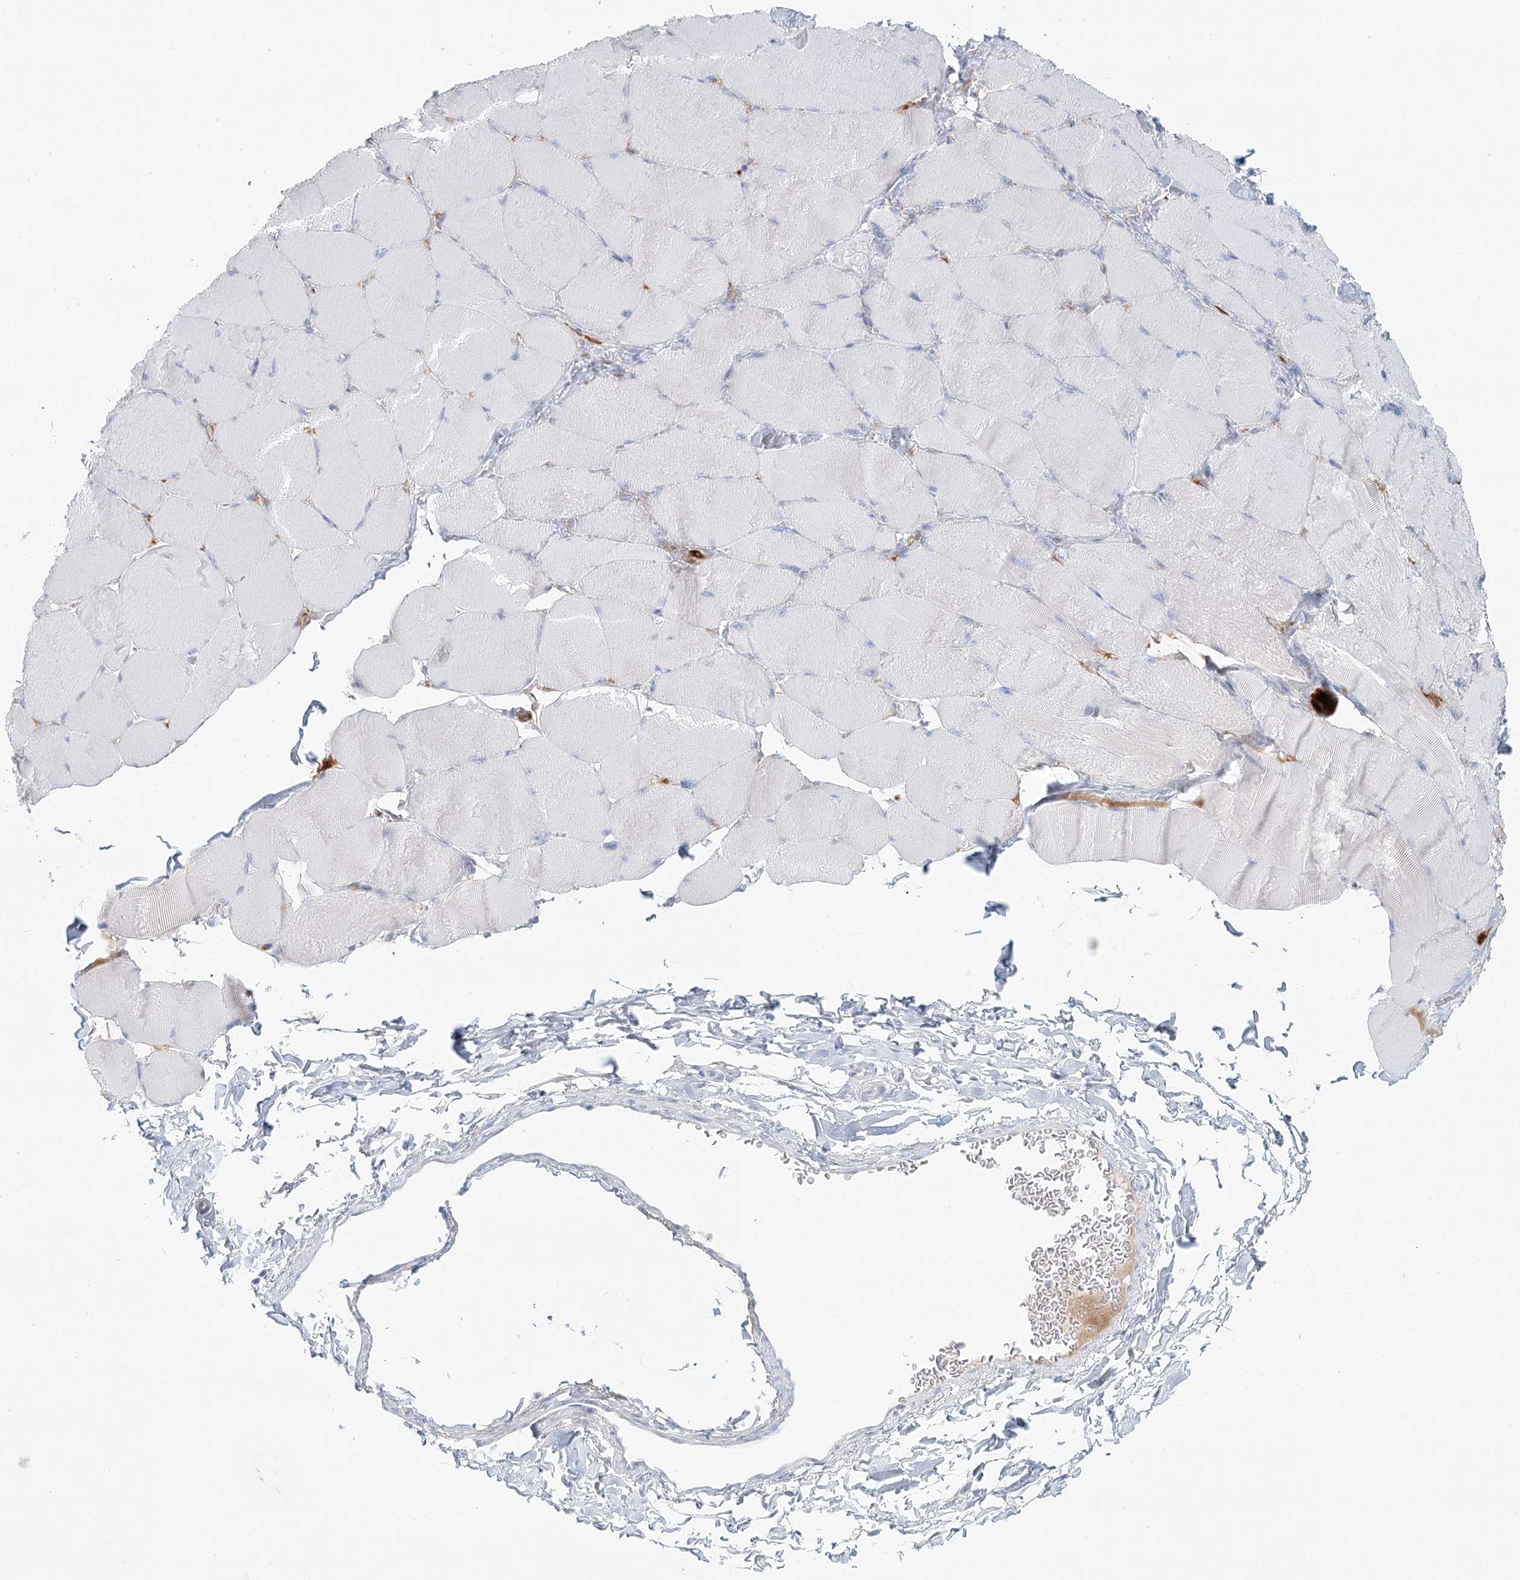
{"staining": {"intensity": "negative", "quantity": "none", "location": "none"}, "tissue": "skeletal muscle", "cell_type": "Myocytes", "image_type": "normal", "snomed": [{"axis": "morphology", "description": "Normal tissue, NOS"}, {"axis": "topography", "description": "Skin"}, {"axis": "topography", "description": "Skeletal muscle"}], "caption": "Immunohistochemistry of benign skeletal muscle exhibits no positivity in myocytes.", "gene": "DMGDH", "patient": {"sex": "male", "age": 83}}